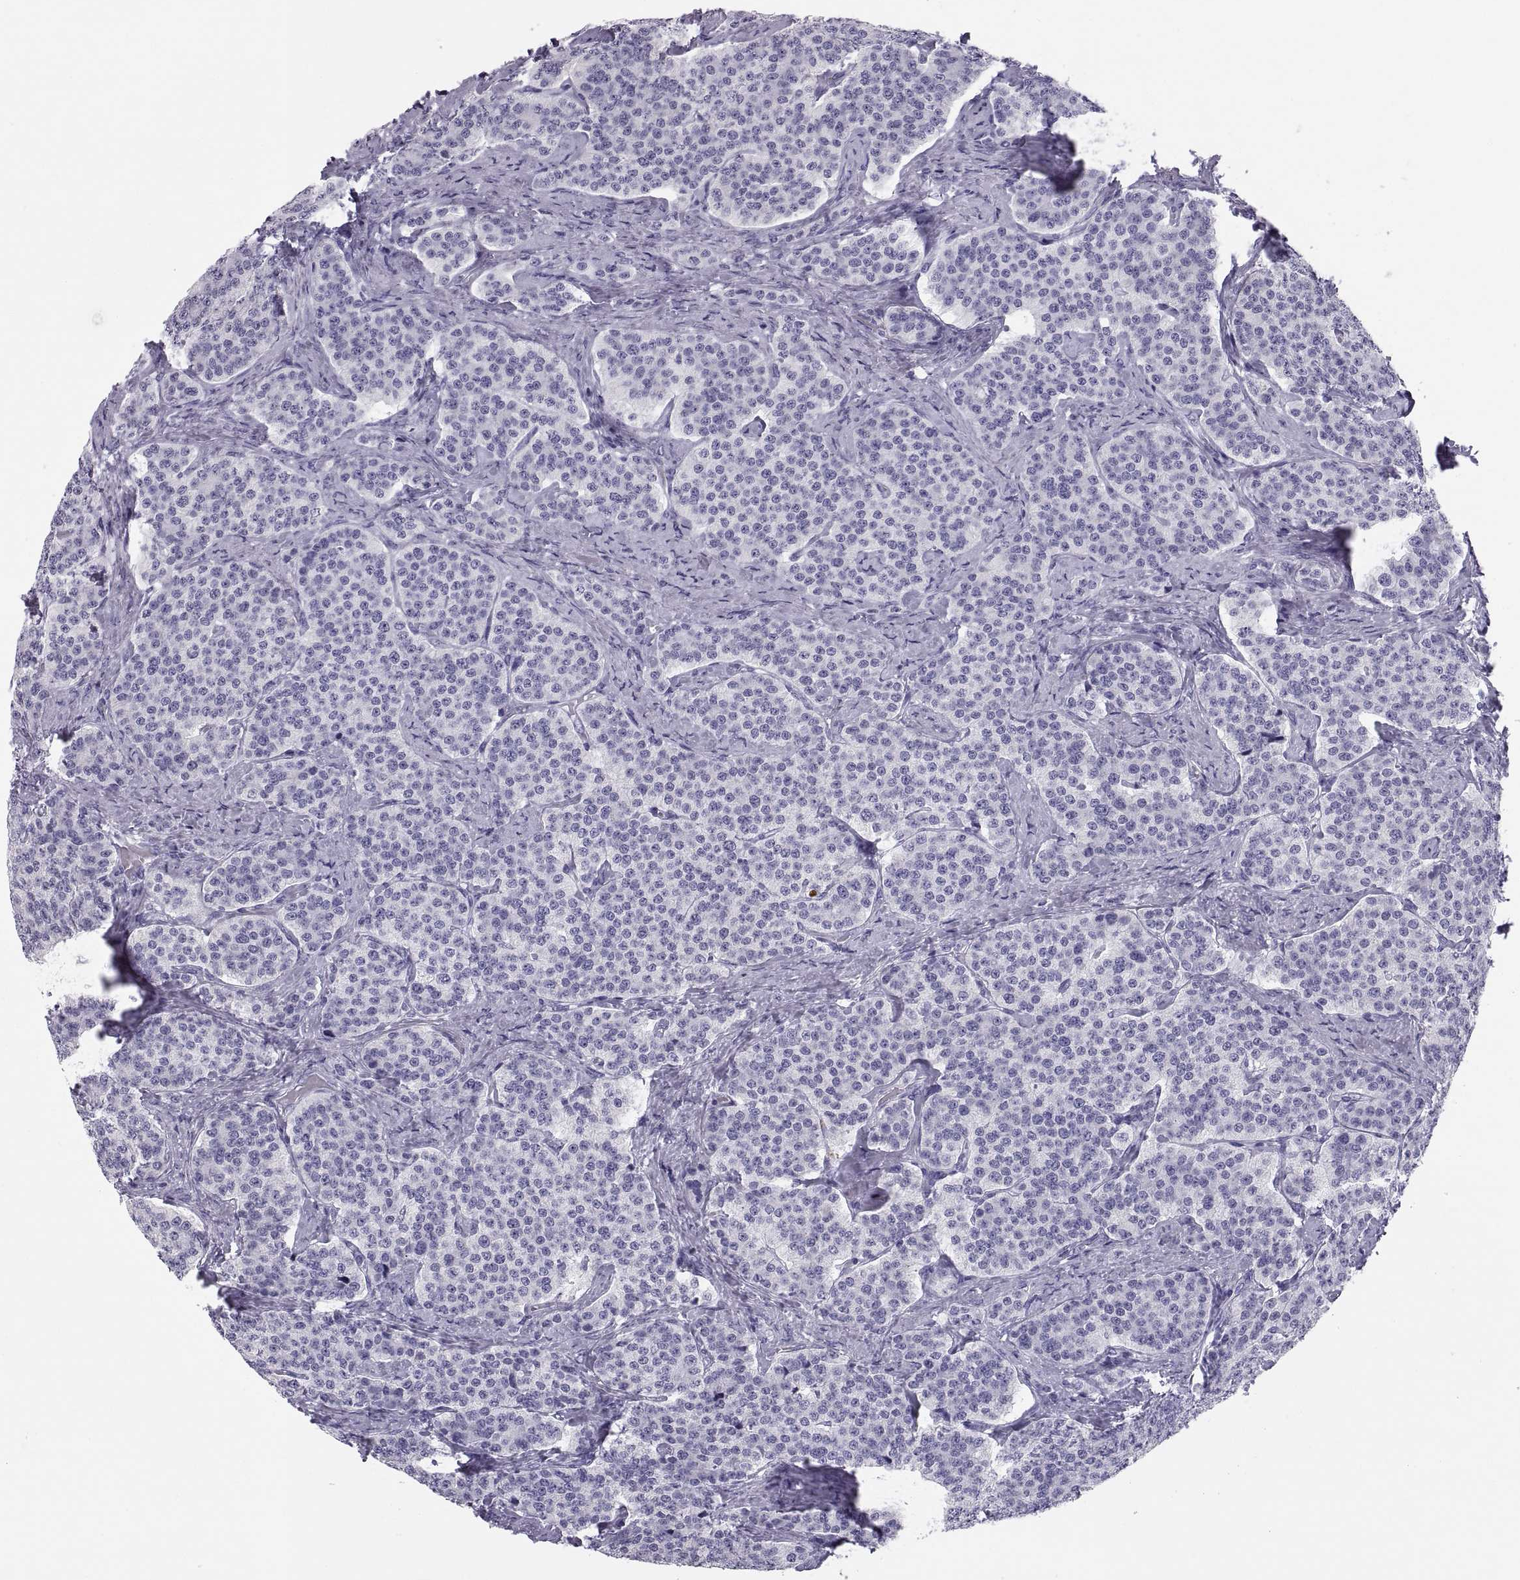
{"staining": {"intensity": "negative", "quantity": "none", "location": "none"}, "tissue": "carcinoid", "cell_type": "Tumor cells", "image_type": "cancer", "snomed": [{"axis": "morphology", "description": "Carcinoid, malignant, NOS"}, {"axis": "topography", "description": "Small intestine"}], "caption": "A high-resolution micrograph shows immunohistochemistry staining of carcinoid (malignant), which reveals no significant expression in tumor cells. (Stains: DAB immunohistochemistry with hematoxylin counter stain, Microscopy: brightfield microscopy at high magnification).", "gene": "PAX2", "patient": {"sex": "female", "age": 58}}